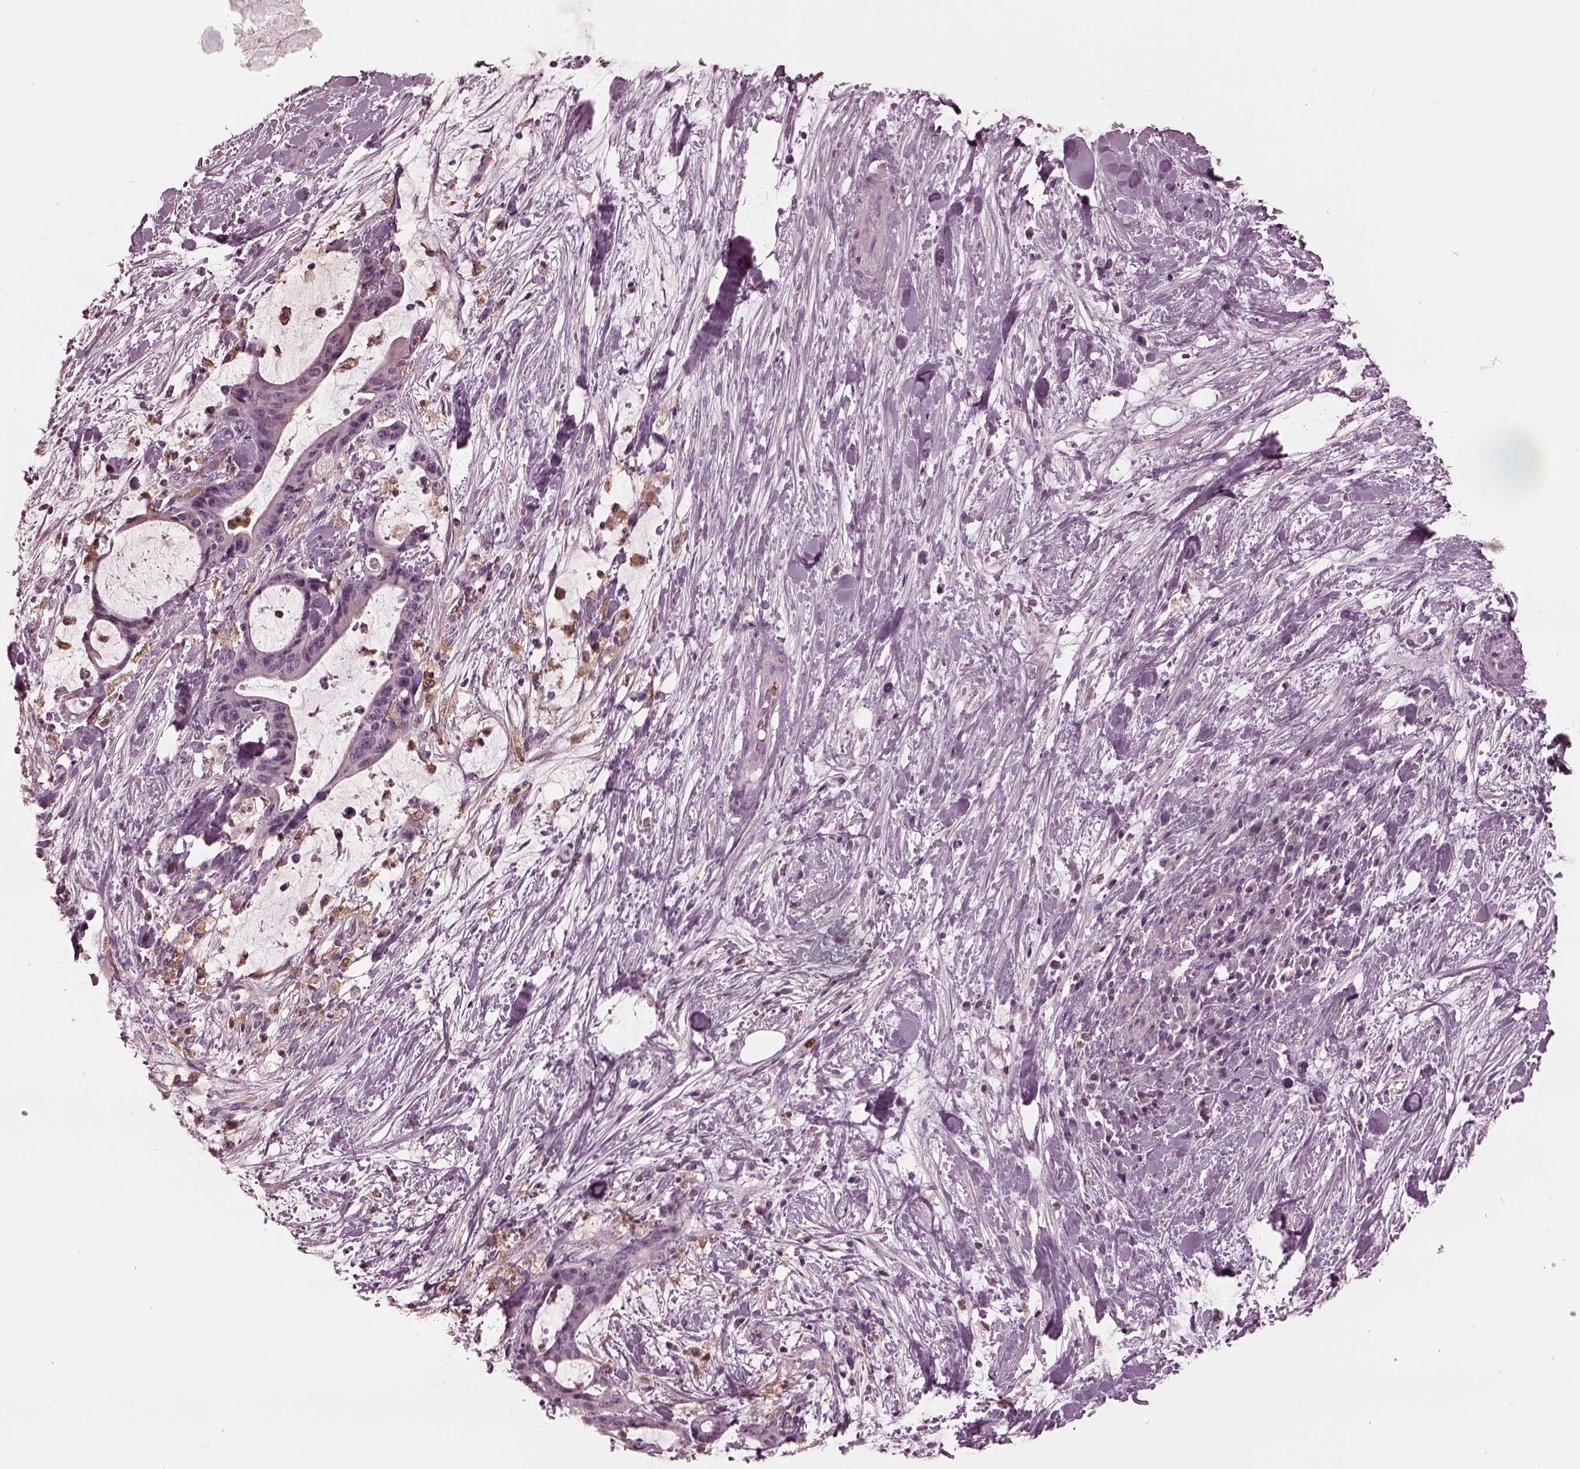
{"staining": {"intensity": "negative", "quantity": "none", "location": "none"}, "tissue": "liver cancer", "cell_type": "Tumor cells", "image_type": "cancer", "snomed": [{"axis": "morphology", "description": "Cholangiocarcinoma"}, {"axis": "topography", "description": "Liver"}], "caption": "The image displays no significant positivity in tumor cells of liver cancer.", "gene": "PSTPIP2", "patient": {"sex": "female", "age": 73}}